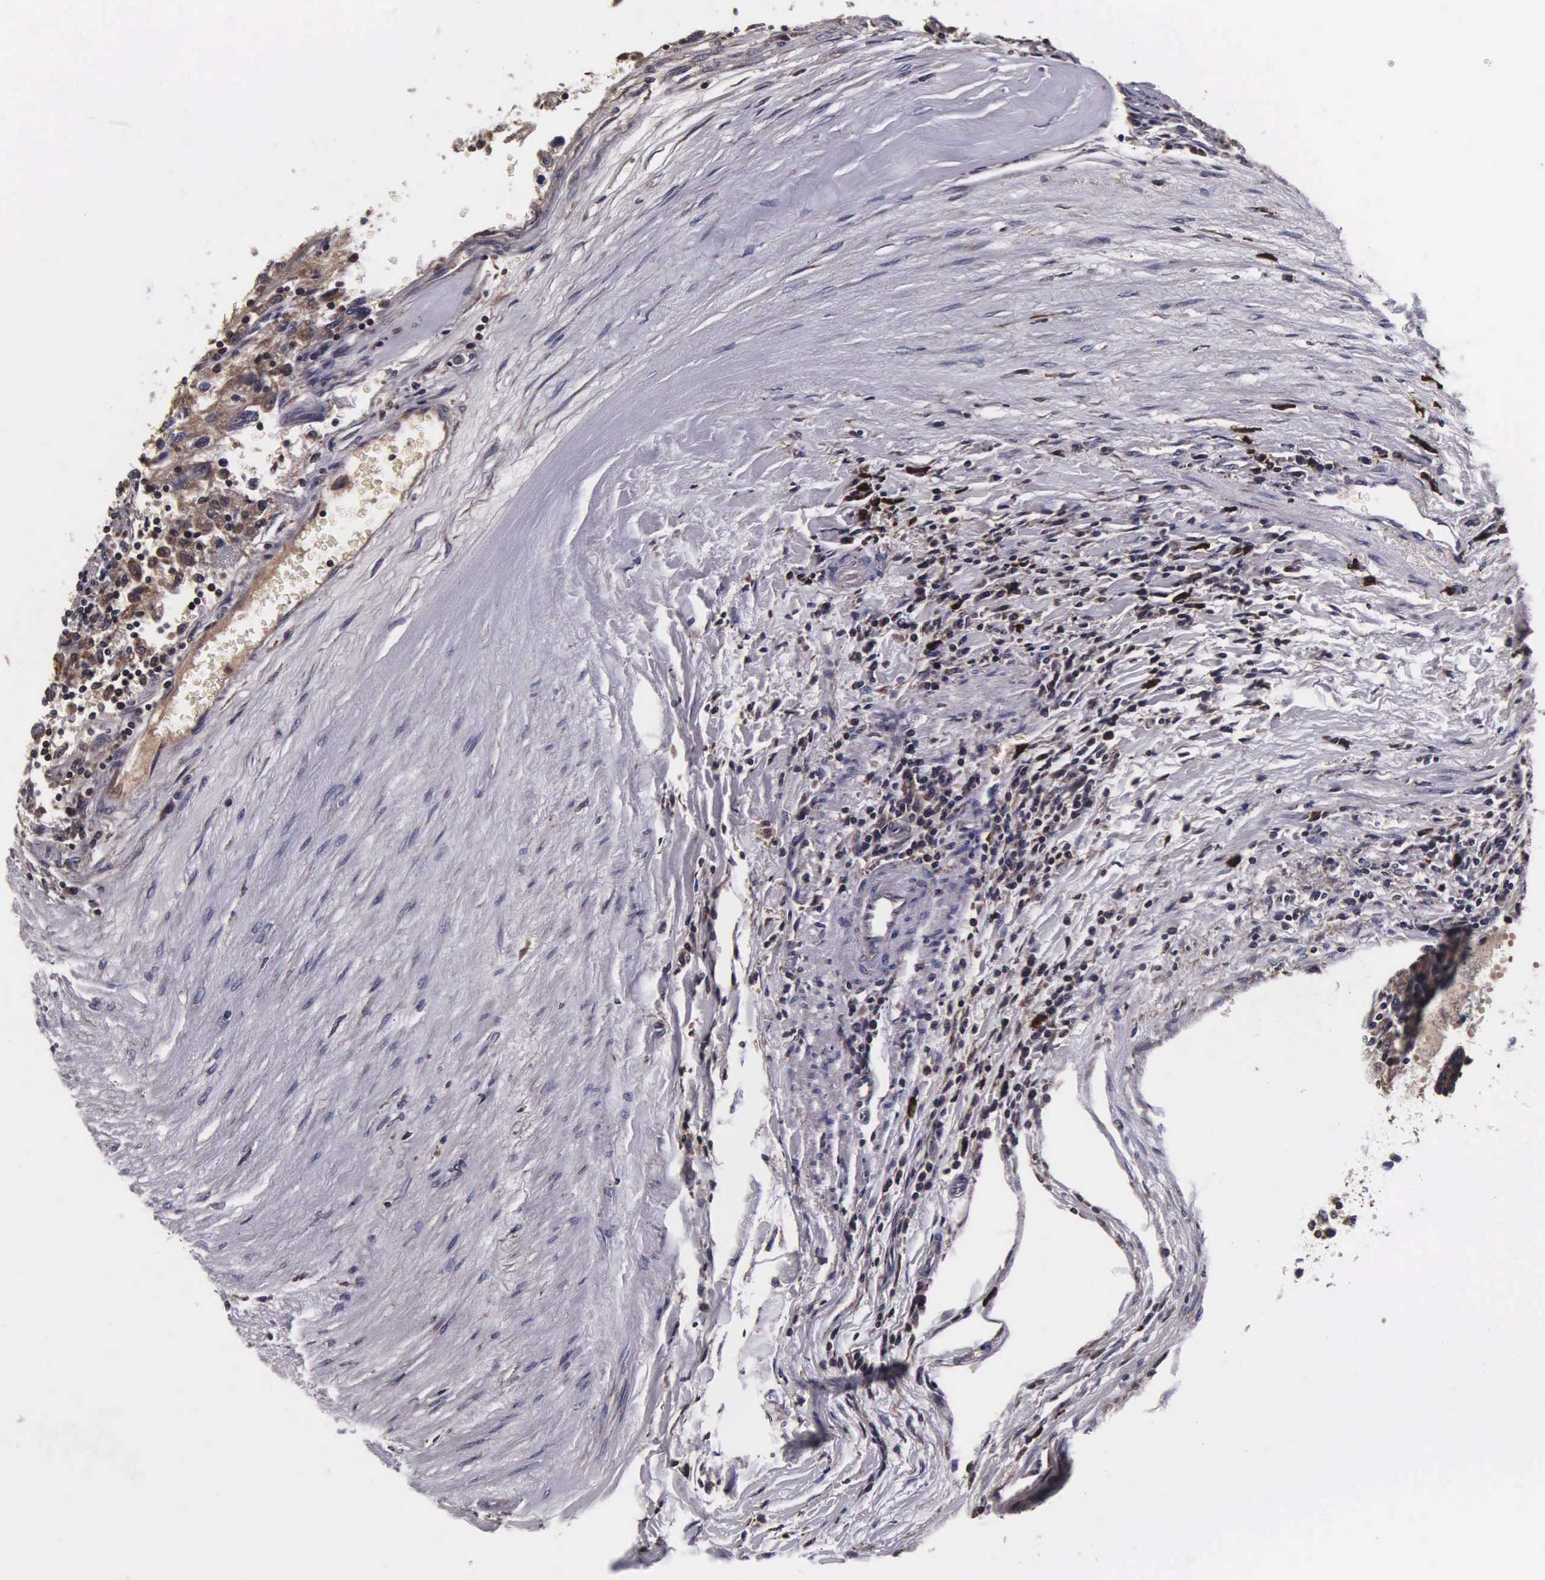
{"staining": {"intensity": "weak", "quantity": ">75%", "location": "cytoplasmic/membranous"}, "tissue": "renal cancer", "cell_type": "Tumor cells", "image_type": "cancer", "snomed": [{"axis": "morphology", "description": "Normal tissue, NOS"}, {"axis": "morphology", "description": "Adenocarcinoma, NOS"}, {"axis": "topography", "description": "Kidney"}], "caption": "Approximately >75% of tumor cells in renal adenocarcinoma demonstrate weak cytoplasmic/membranous protein expression as visualized by brown immunohistochemical staining.", "gene": "PSMA3", "patient": {"sex": "male", "age": 71}}